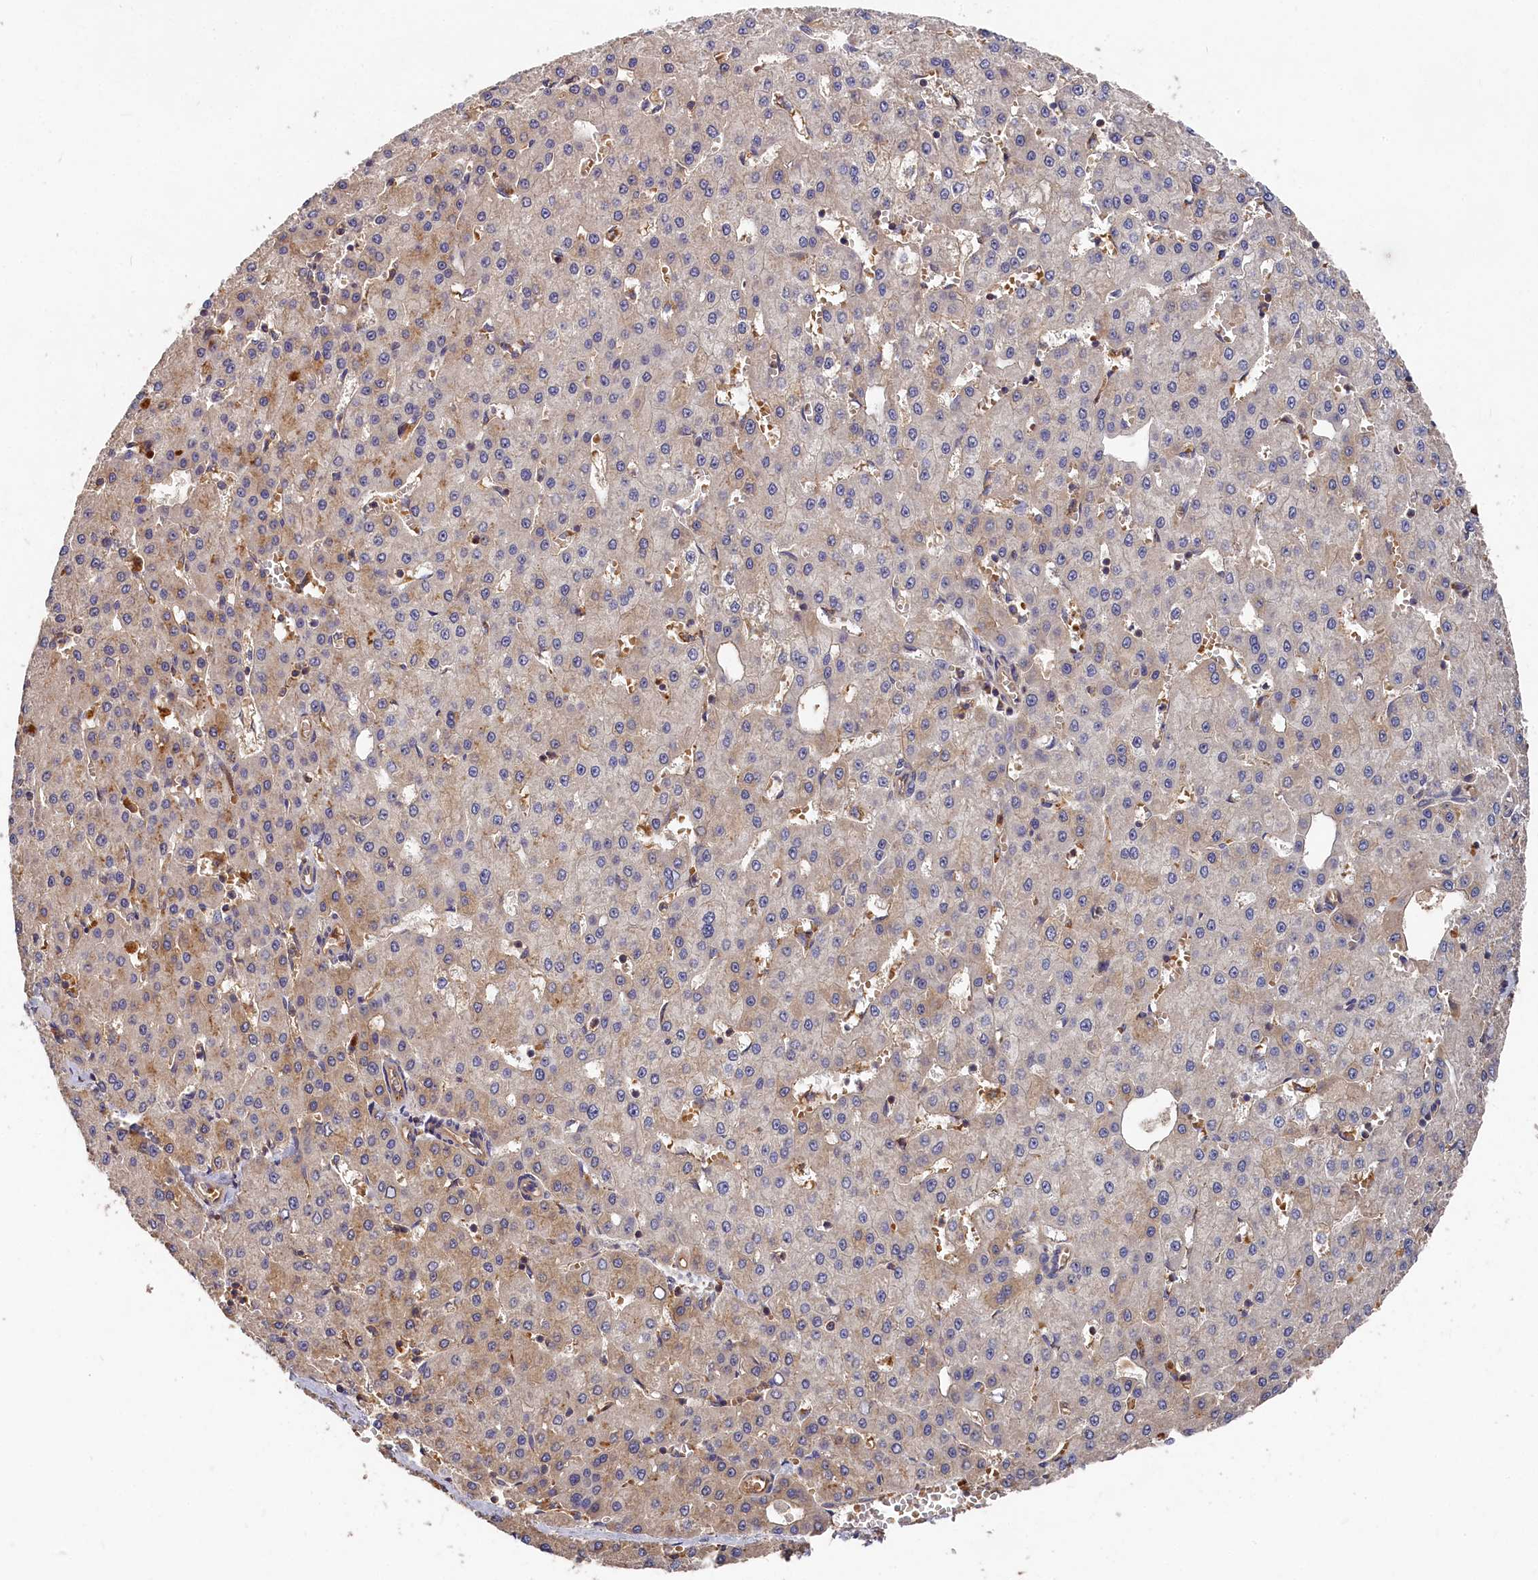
{"staining": {"intensity": "negative", "quantity": "none", "location": "none"}, "tissue": "liver cancer", "cell_type": "Tumor cells", "image_type": "cancer", "snomed": [{"axis": "morphology", "description": "Carcinoma, Hepatocellular, NOS"}, {"axis": "topography", "description": "Liver"}], "caption": "High magnification brightfield microscopy of liver hepatocellular carcinoma stained with DAB (3,3'-diaminobenzidine) (brown) and counterstained with hematoxylin (blue): tumor cells show no significant positivity.", "gene": "DHRS11", "patient": {"sex": "male", "age": 47}}